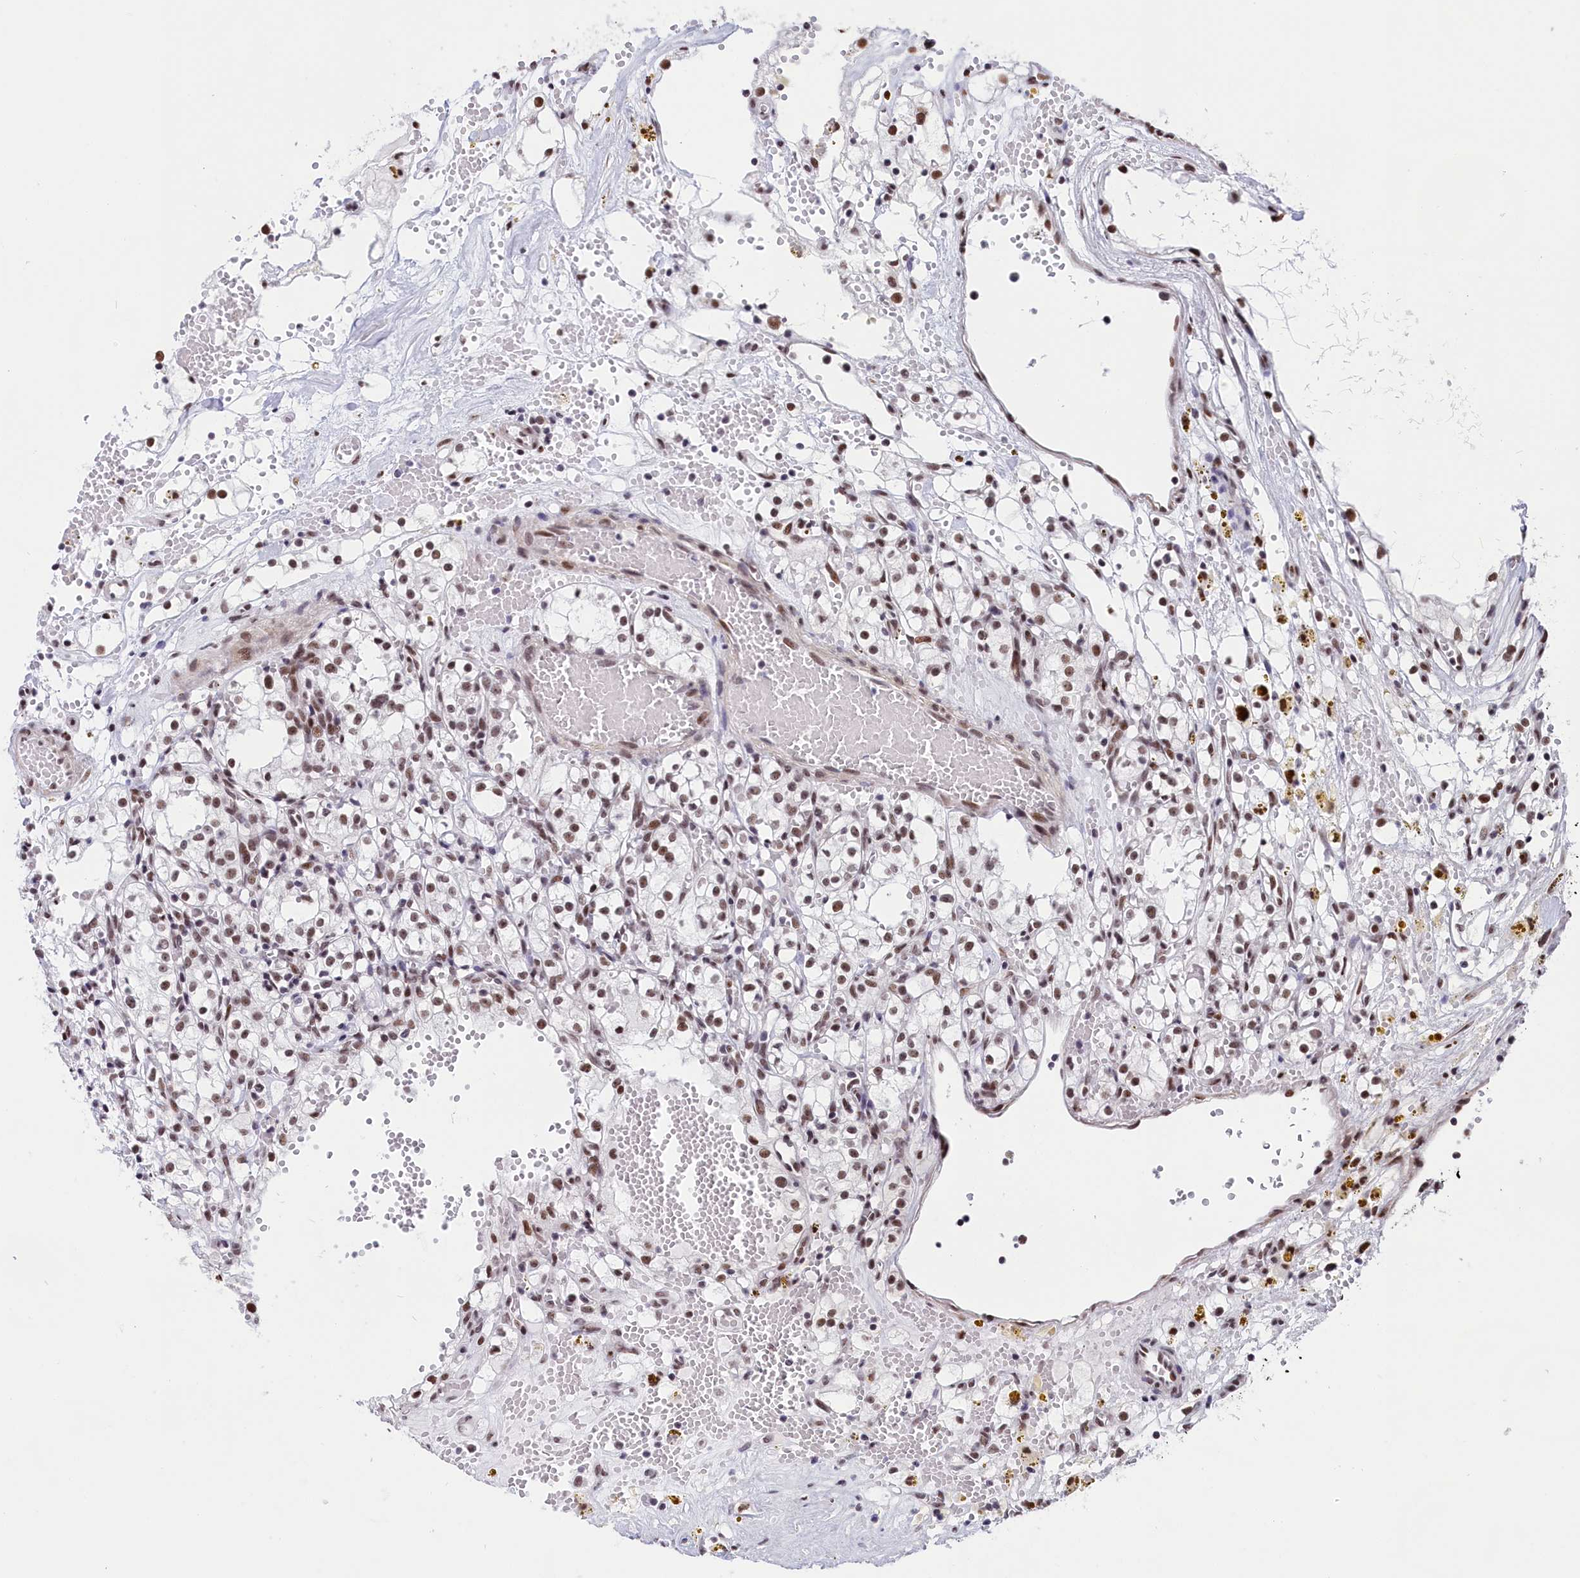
{"staining": {"intensity": "moderate", "quantity": ">75%", "location": "nuclear"}, "tissue": "renal cancer", "cell_type": "Tumor cells", "image_type": "cancer", "snomed": [{"axis": "morphology", "description": "Adenocarcinoma, NOS"}, {"axis": "topography", "description": "Kidney"}], "caption": "A brown stain shows moderate nuclear positivity of a protein in human renal cancer tumor cells.", "gene": "SNRNP70", "patient": {"sex": "male", "age": 56}}